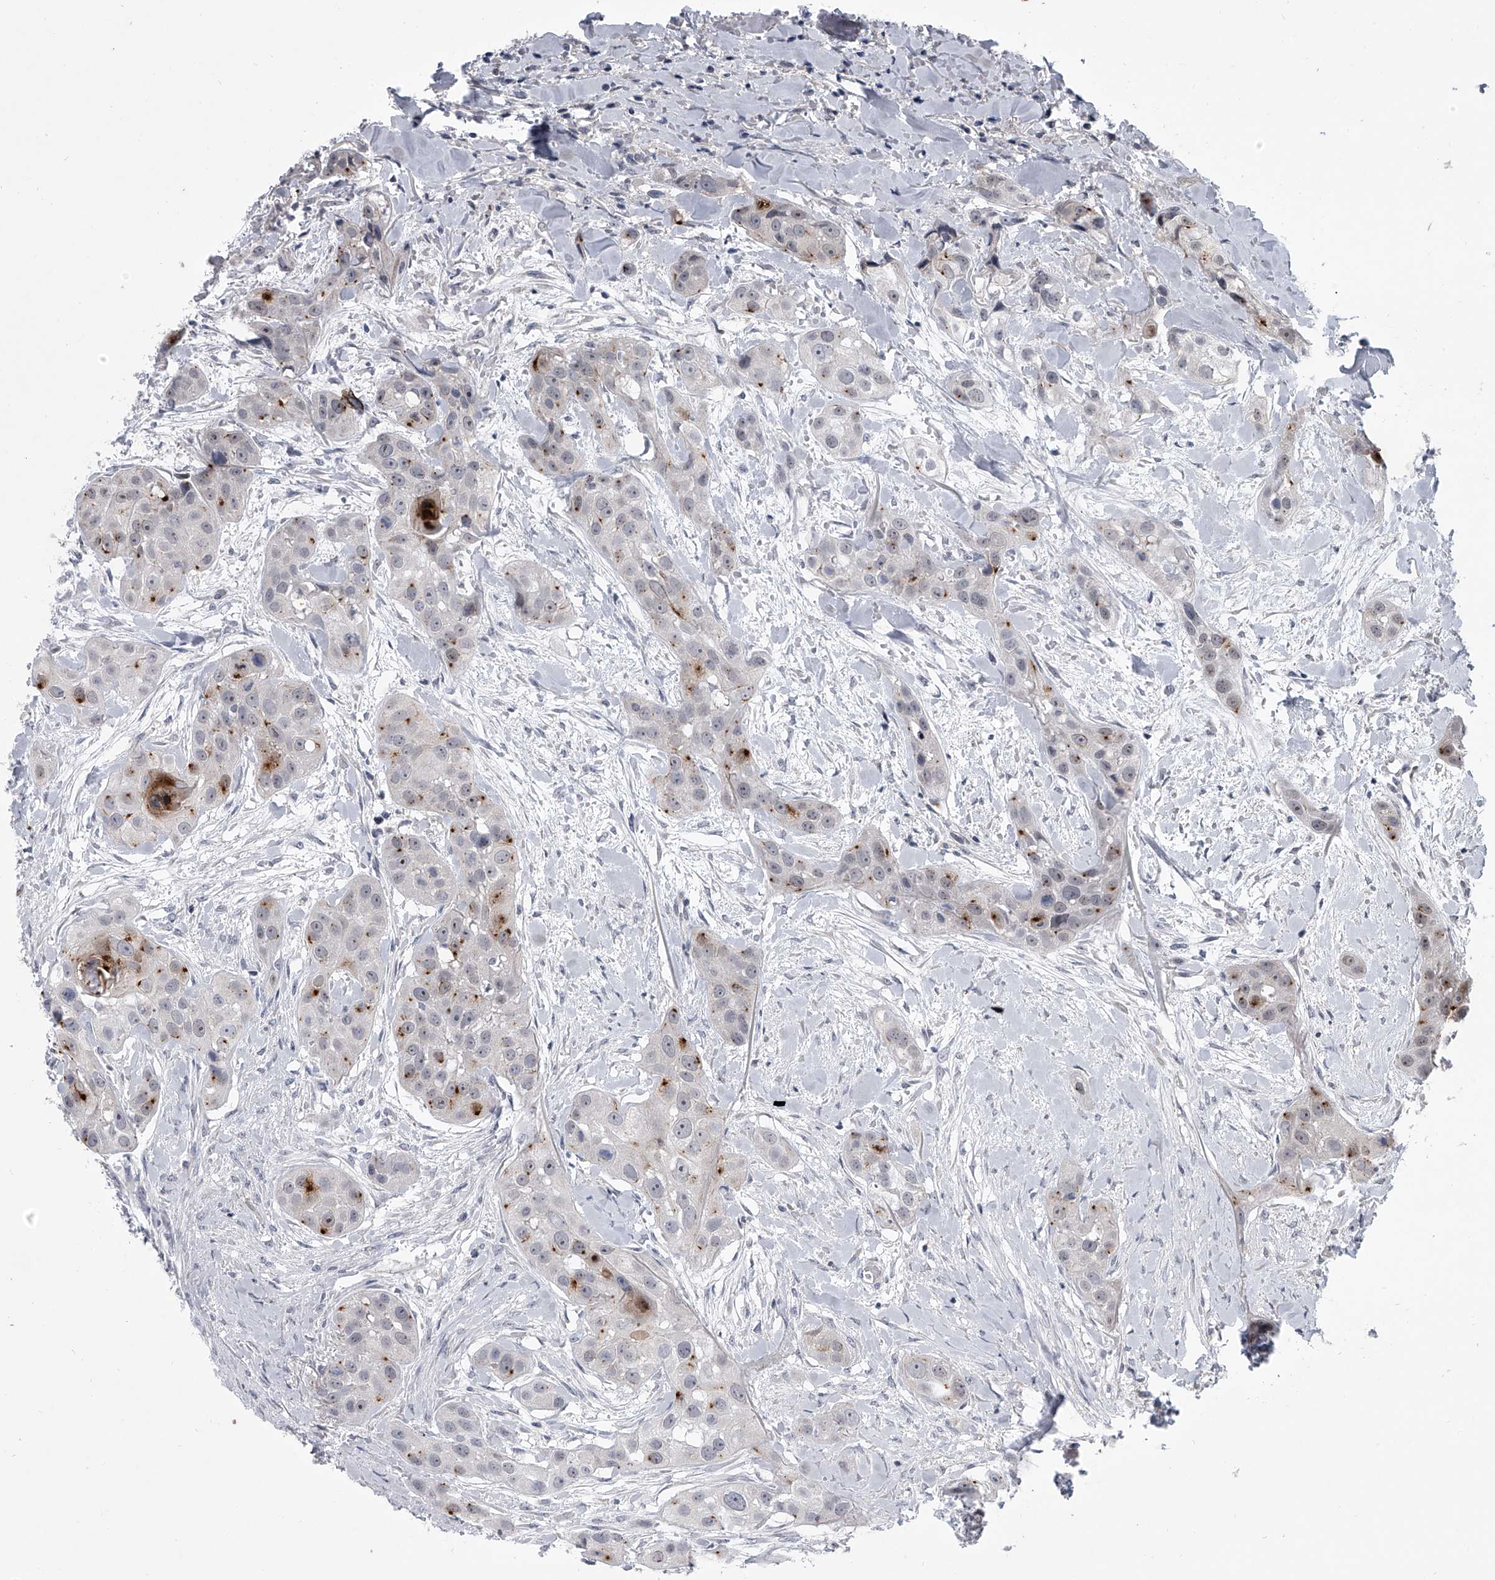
{"staining": {"intensity": "strong", "quantity": "25%-75%", "location": "cytoplasmic/membranous"}, "tissue": "head and neck cancer", "cell_type": "Tumor cells", "image_type": "cancer", "snomed": [{"axis": "morphology", "description": "Normal tissue, NOS"}, {"axis": "morphology", "description": "Squamous cell carcinoma, NOS"}, {"axis": "topography", "description": "Skeletal muscle"}, {"axis": "topography", "description": "Head-Neck"}], "caption": "Tumor cells display high levels of strong cytoplasmic/membranous positivity in about 25%-75% of cells in human squamous cell carcinoma (head and neck).", "gene": "HEATR6", "patient": {"sex": "male", "age": 51}}